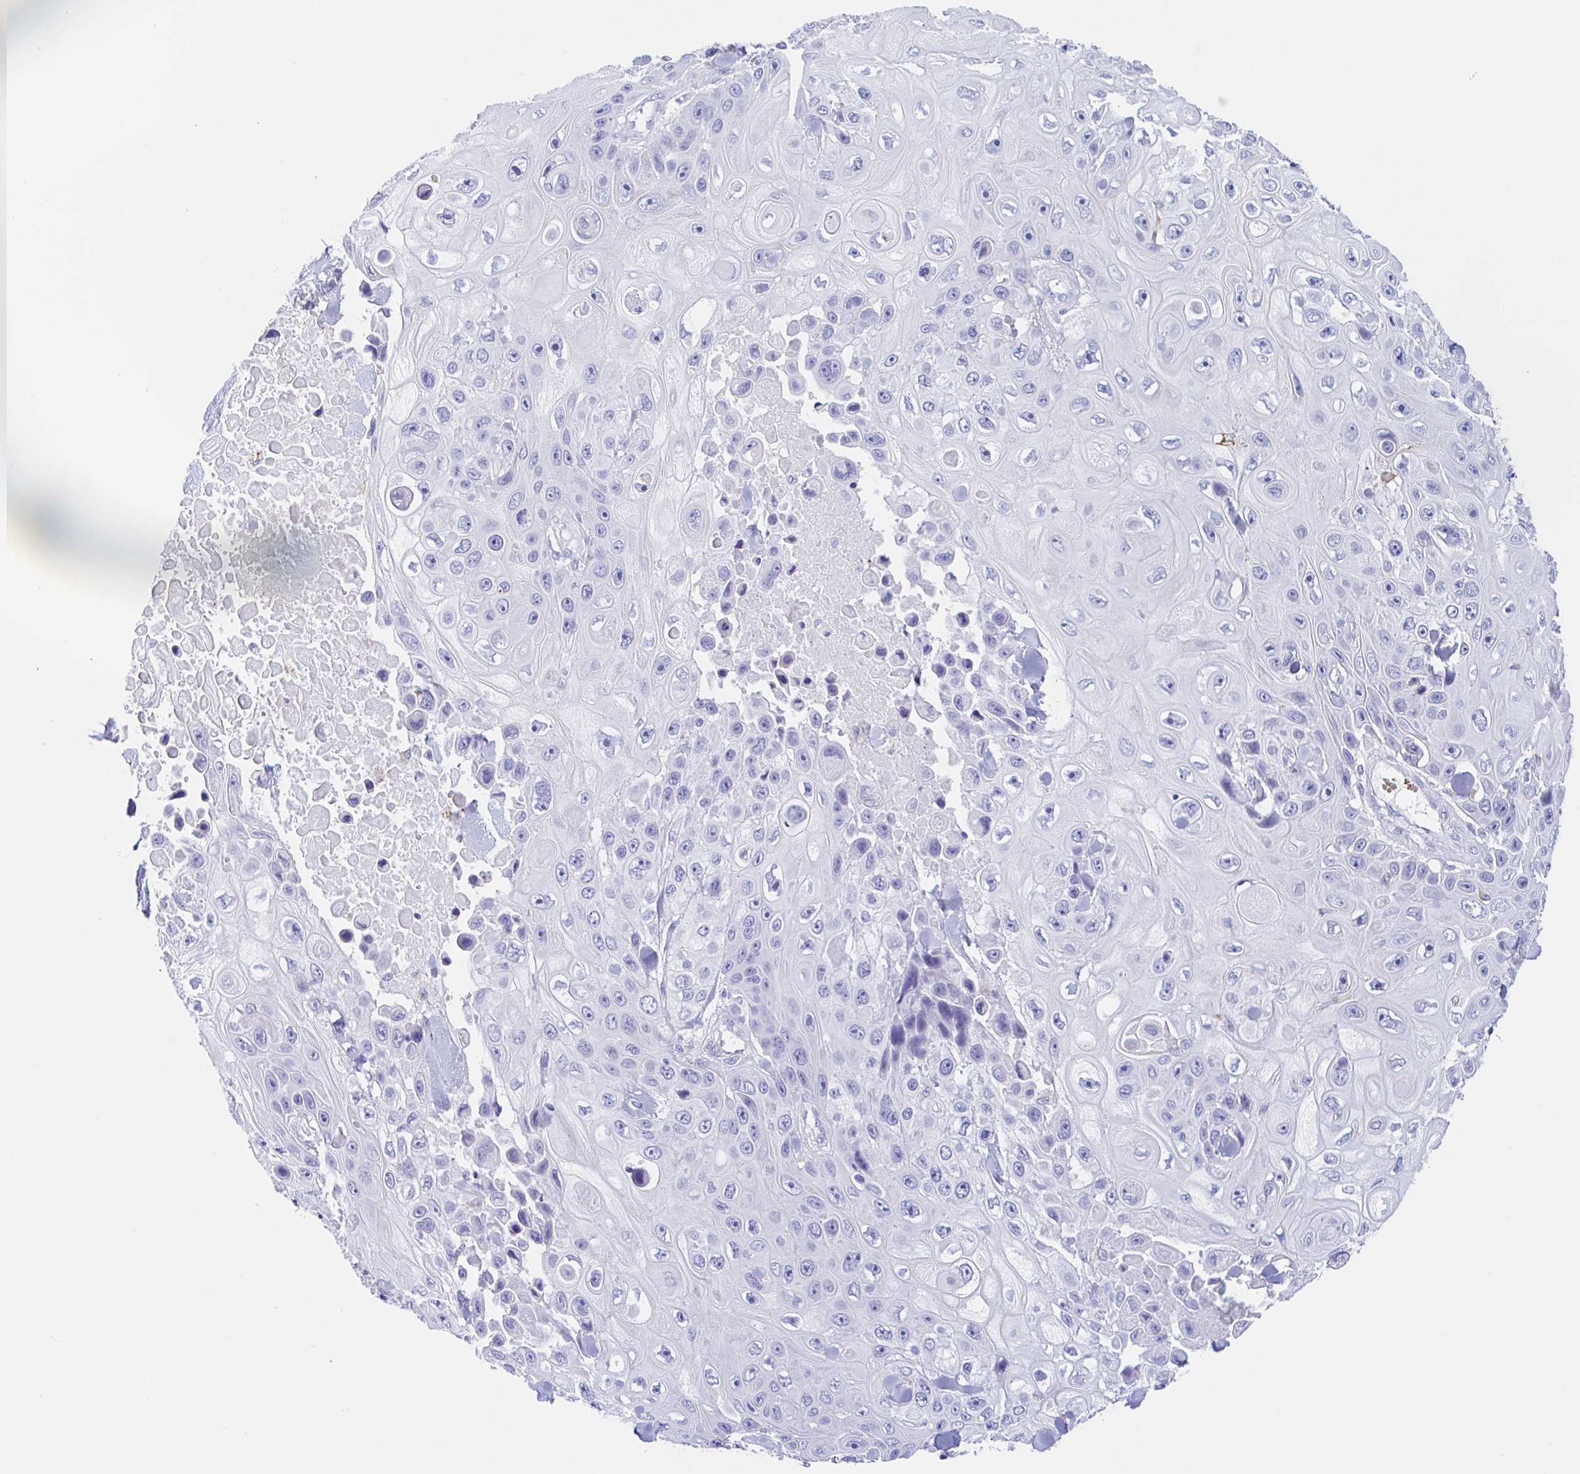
{"staining": {"intensity": "negative", "quantity": "none", "location": "none"}, "tissue": "skin cancer", "cell_type": "Tumor cells", "image_type": "cancer", "snomed": [{"axis": "morphology", "description": "Squamous cell carcinoma, NOS"}, {"axis": "topography", "description": "Skin"}], "caption": "DAB (3,3'-diaminobenzidine) immunohistochemical staining of skin cancer (squamous cell carcinoma) exhibits no significant positivity in tumor cells.", "gene": "ANKRD9", "patient": {"sex": "male", "age": 82}}